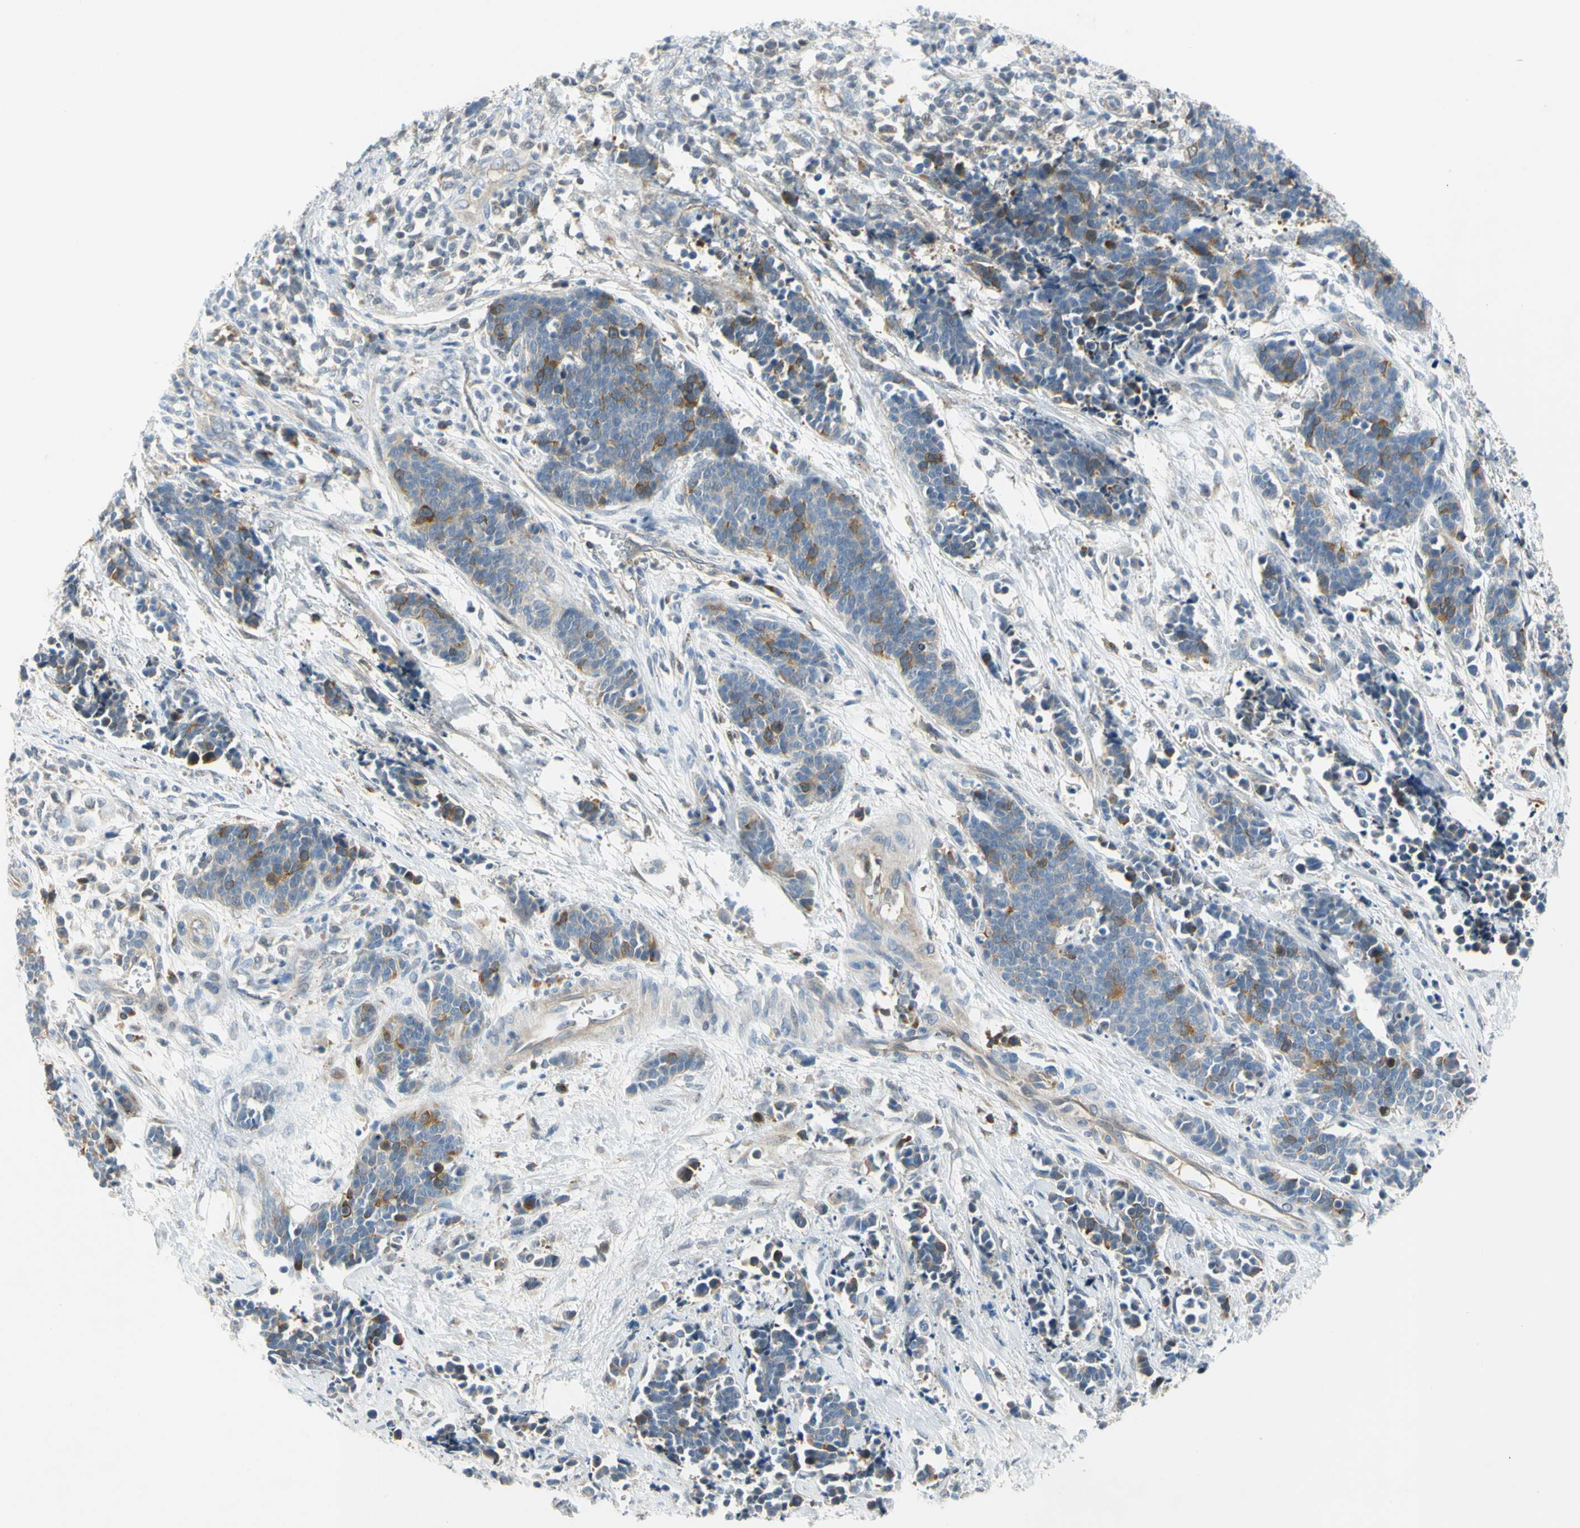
{"staining": {"intensity": "strong", "quantity": "<25%", "location": "cytoplasmic/membranous"}, "tissue": "cervical cancer", "cell_type": "Tumor cells", "image_type": "cancer", "snomed": [{"axis": "morphology", "description": "Squamous cell carcinoma, NOS"}, {"axis": "topography", "description": "Cervix"}], "caption": "Approximately <25% of tumor cells in human cervical cancer (squamous cell carcinoma) demonstrate strong cytoplasmic/membranous protein positivity as visualized by brown immunohistochemical staining.", "gene": "CCNB2", "patient": {"sex": "female", "age": 35}}